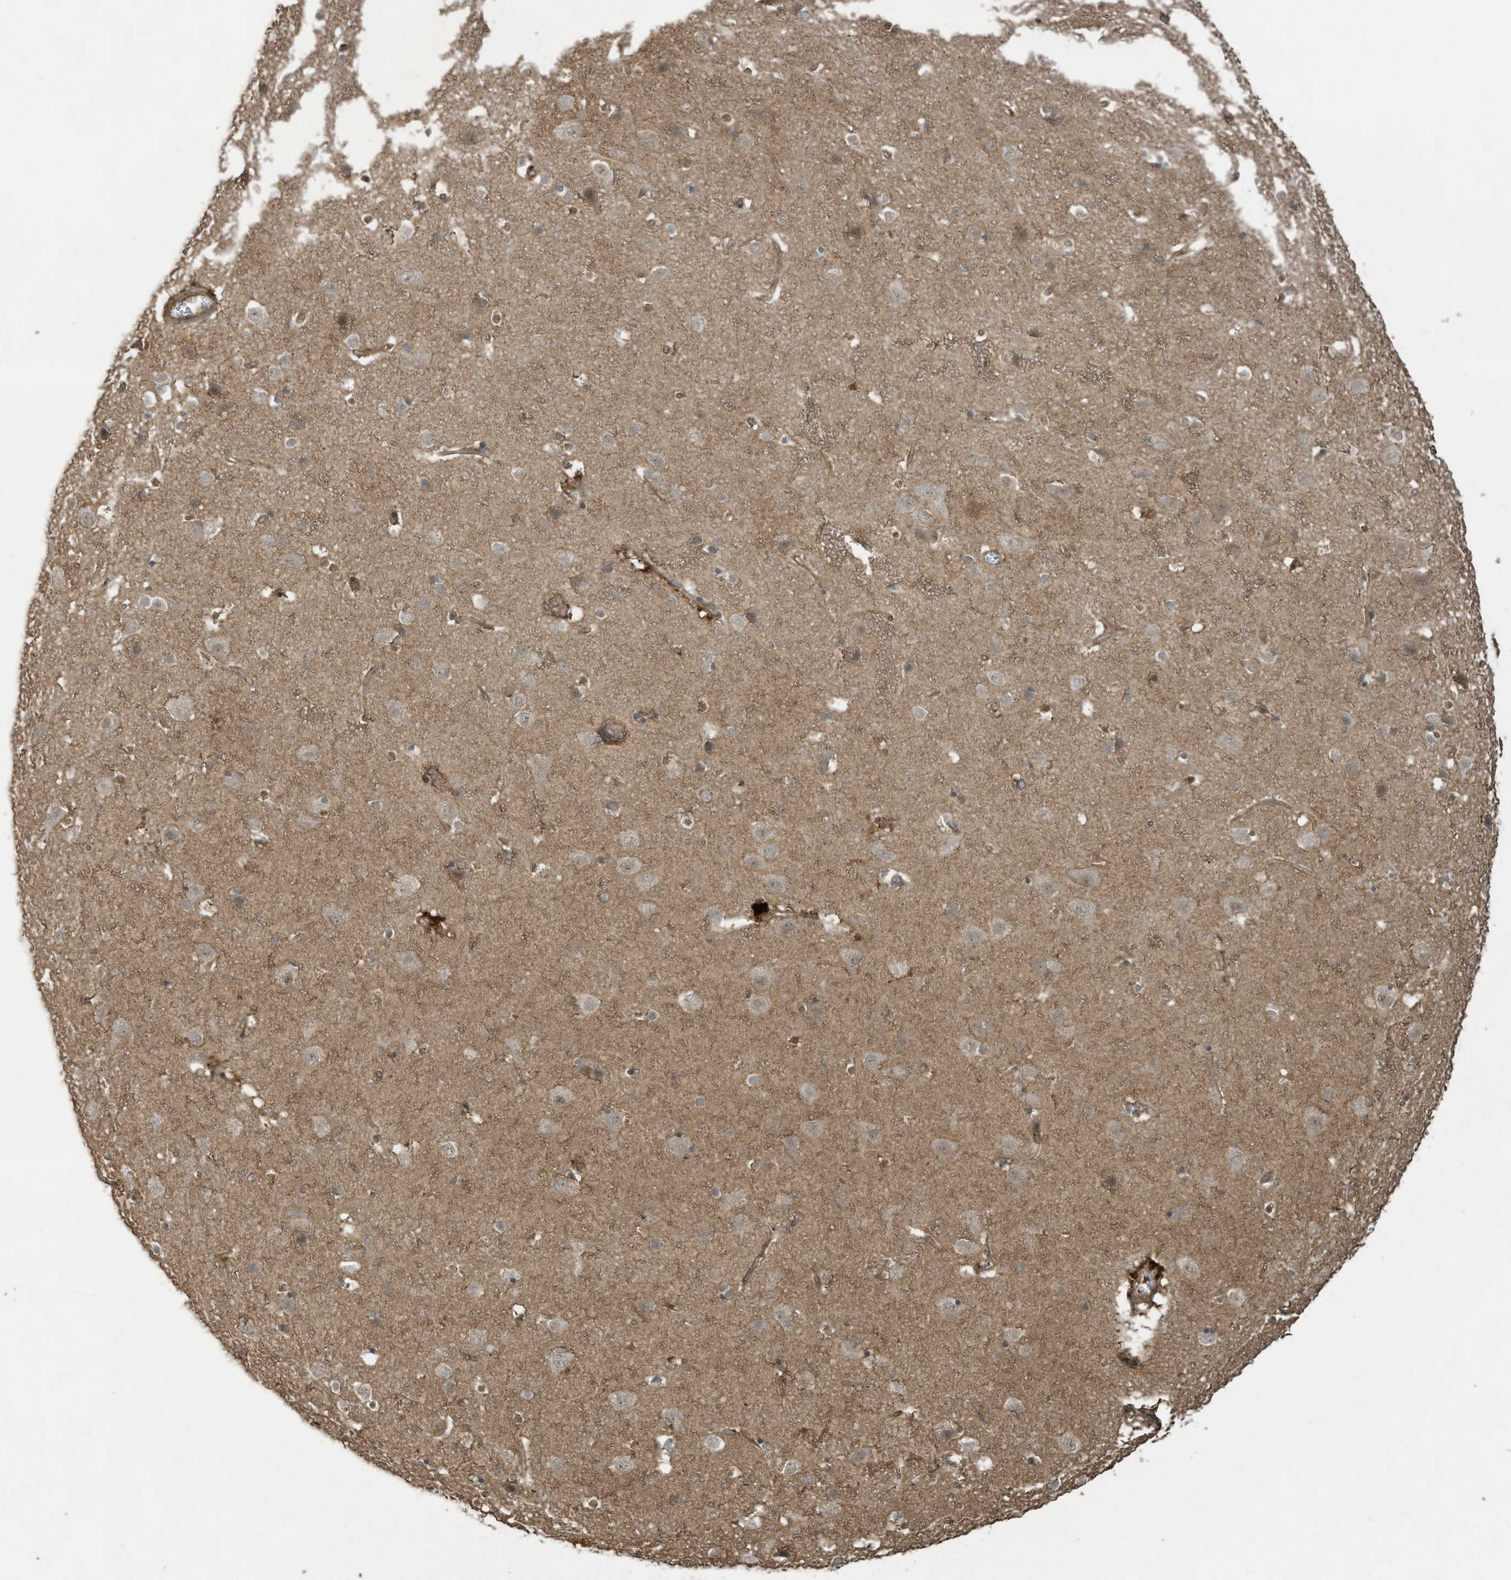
{"staining": {"intensity": "strong", "quantity": ">75%", "location": "cytoplasmic/membranous"}, "tissue": "cerebral cortex", "cell_type": "Endothelial cells", "image_type": "normal", "snomed": [{"axis": "morphology", "description": "Normal tissue, NOS"}, {"axis": "topography", "description": "Cerebral cortex"}], "caption": "Benign cerebral cortex was stained to show a protein in brown. There is high levels of strong cytoplasmic/membranous positivity in approximately >75% of endothelial cells. (Stains: DAB in brown, nuclei in blue, Microscopy: brightfield microscopy at high magnification).", "gene": "DDIT4", "patient": {"sex": "male", "age": 54}}